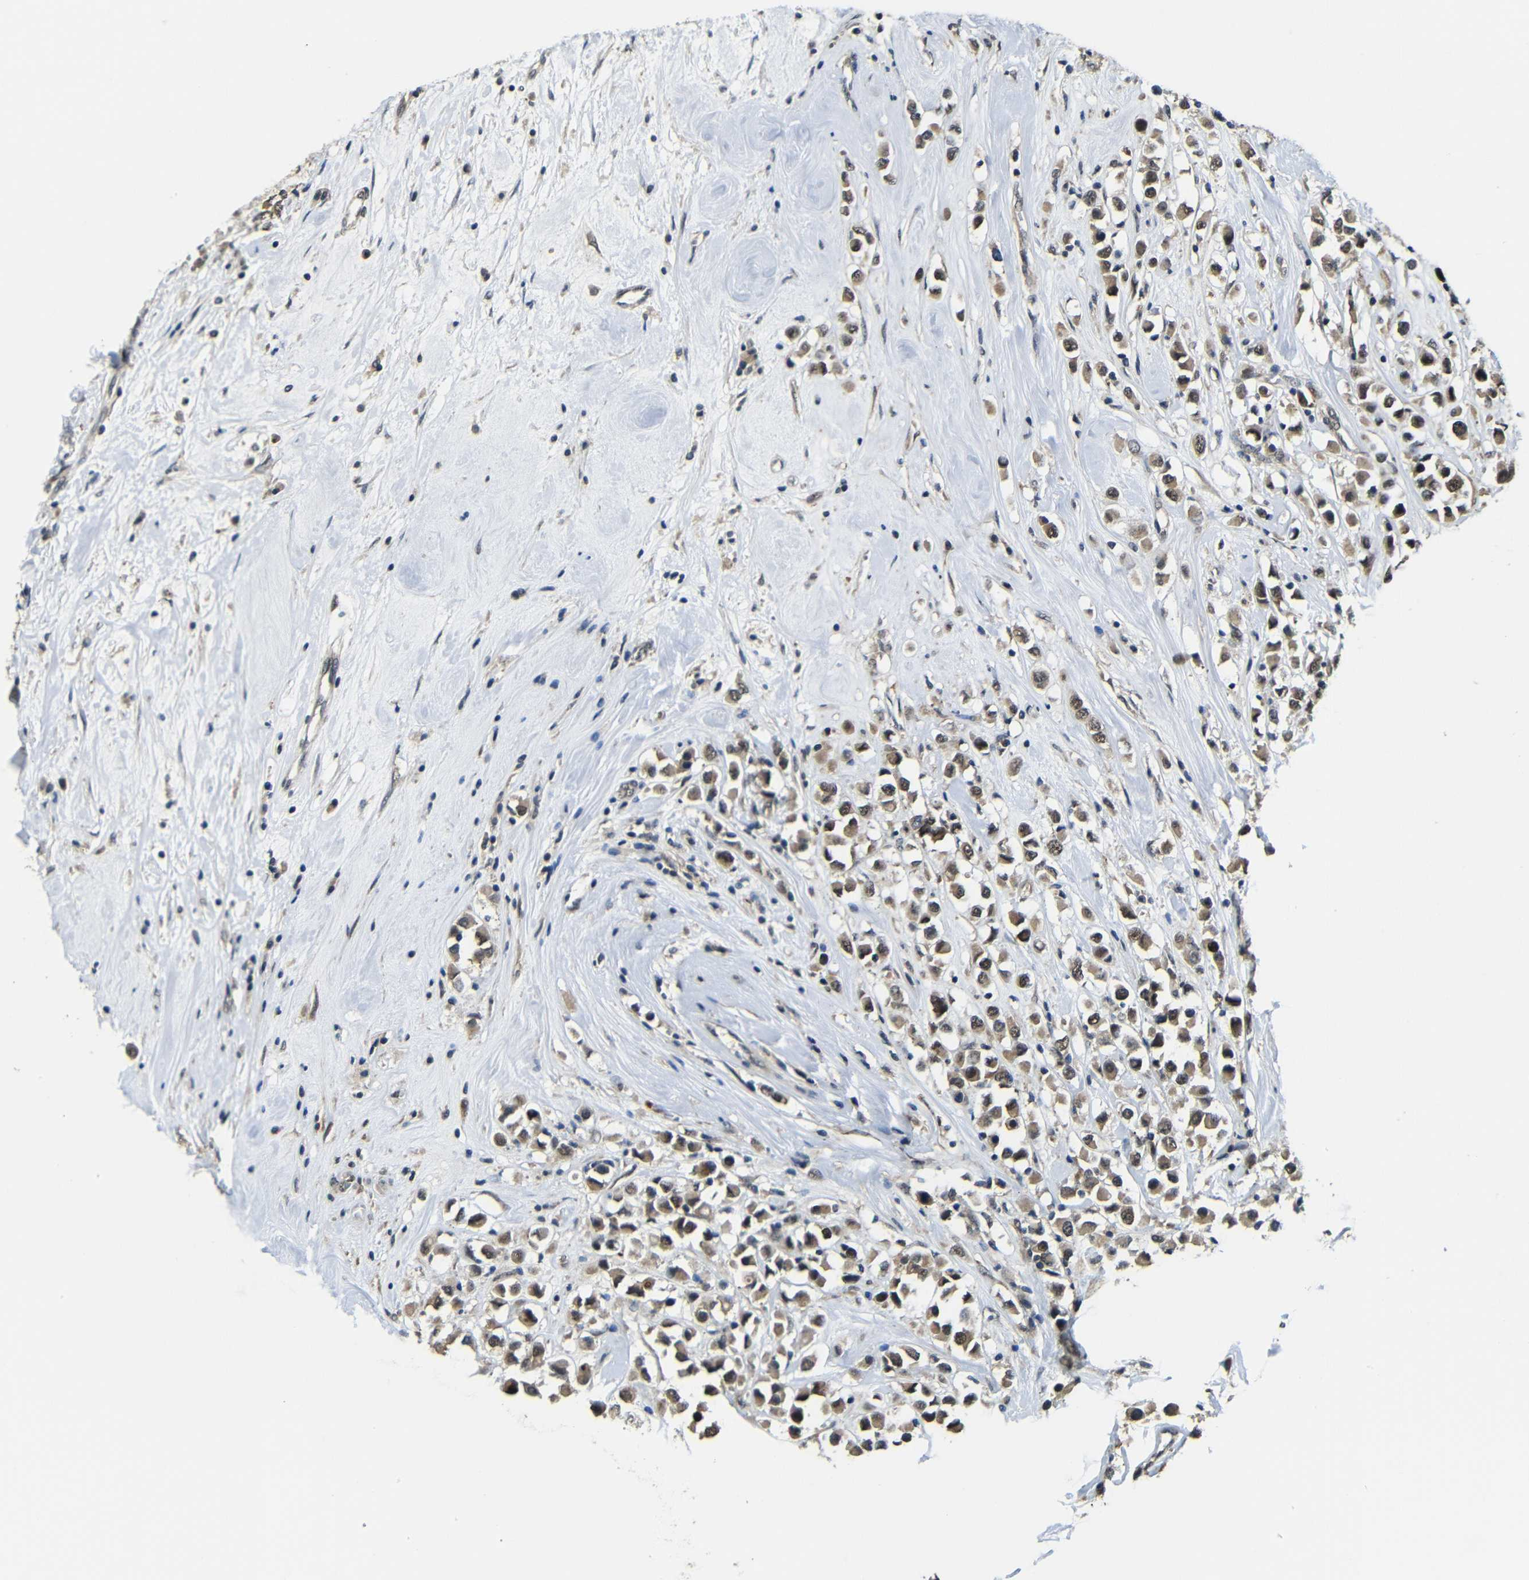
{"staining": {"intensity": "moderate", "quantity": ">75%", "location": "cytoplasmic/membranous"}, "tissue": "breast cancer", "cell_type": "Tumor cells", "image_type": "cancer", "snomed": [{"axis": "morphology", "description": "Duct carcinoma"}, {"axis": "topography", "description": "Breast"}], "caption": "DAB immunohistochemical staining of breast cancer demonstrates moderate cytoplasmic/membranous protein positivity in approximately >75% of tumor cells.", "gene": "FAM172A", "patient": {"sex": "female", "age": 61}}